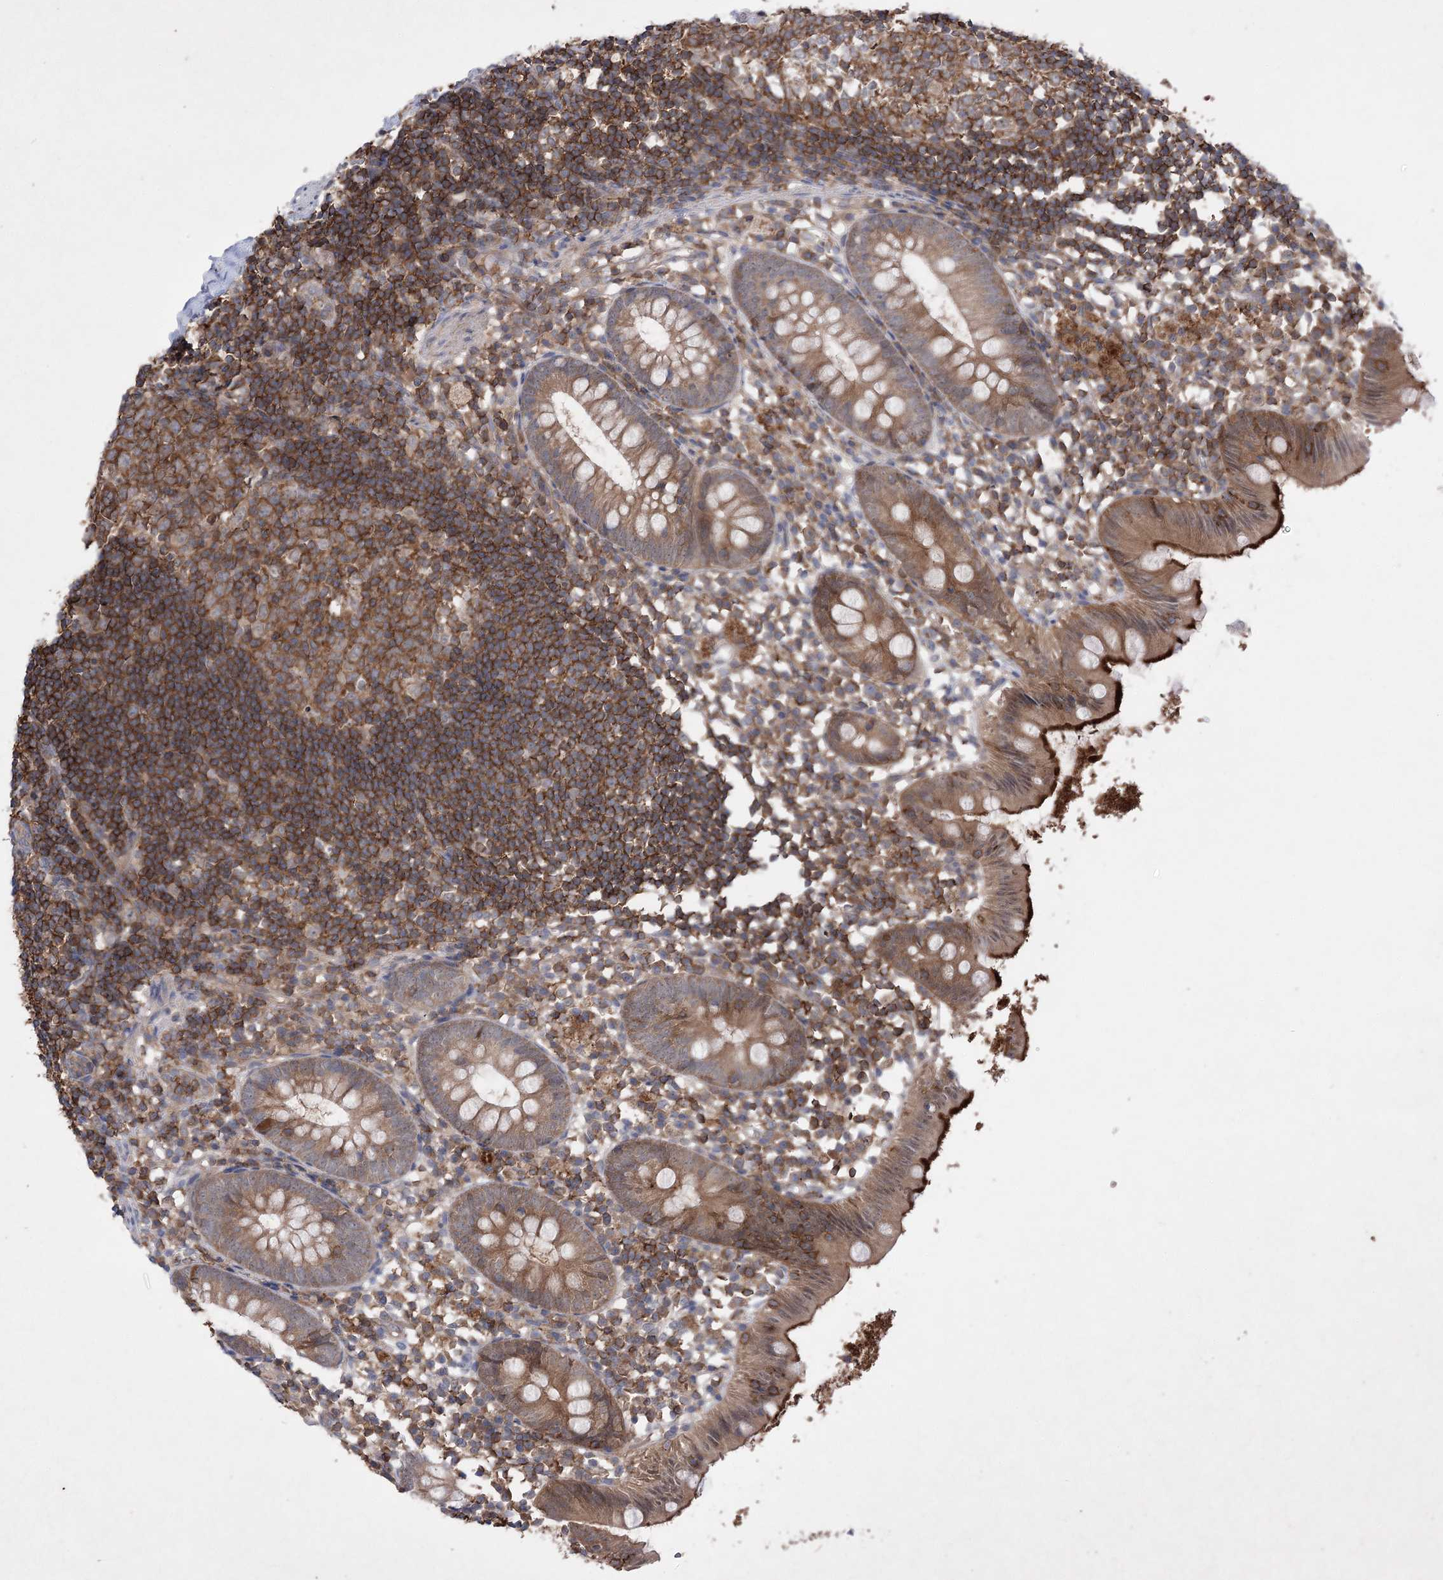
{"staining": {"intensity": "moderate", "quantity": ">75%", "location": "cytoplasmic/membranous"}, "tissue": "appendix", "cell_type": "Glandular cells", "image_type": "normal", "snomed": [{"axis": "morphology", "description": "Normal tissue, NOS"}, {"axis": "topography", "description": "Appendix"}], "caption": "An immunohistochemistry (IHC) photomicrograph of unremarkable tissue is shown. Protein staining in brown labels moderate cytoplasmic/membranous positivity in appendix within glandular cells.", "gene": "BCR", "patient": {"sex": "female", "age": 20}}